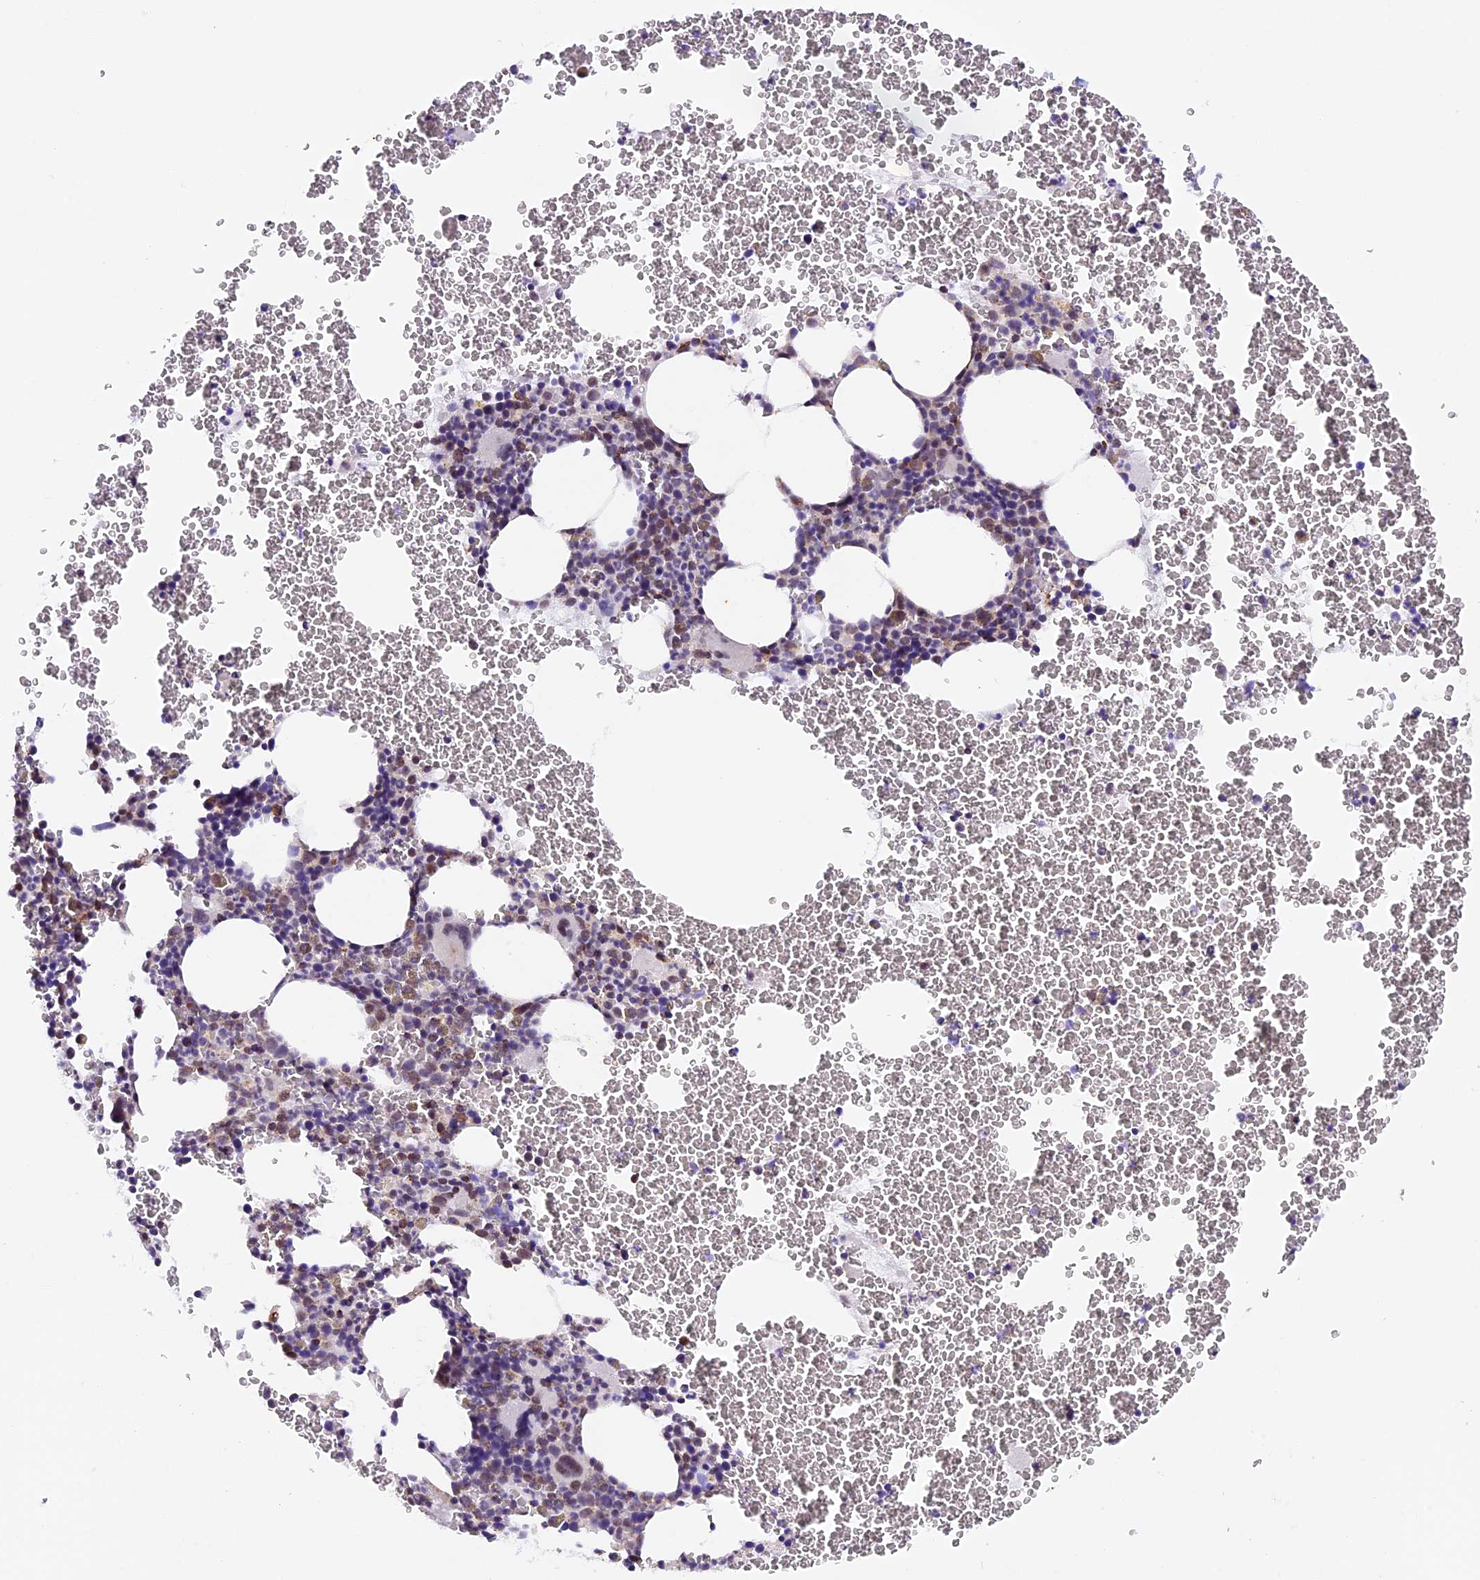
{"staining": {"intensity": "weak", "quantity": "25%-75%", "location": "cytoplasmic/membranous"}, "tissue": "bone marrow", "cell_type": "Hematopoietic cells", "image_type": "normal", "snomed": [{"axis": "morphology", "description": "Normal tissue, NOS"}, {"axis": "topography", "description": "Bone marrow"}], "caption": "Approximately 25%-75% of hematopoietic cells in unremarkable human bone marrow show weak cytoplasmic/membranous protein positivity as visualized by brown immunohistochemical staining.", "gene": "TFAM", "patient": {"sex": "male", "age": 75}}